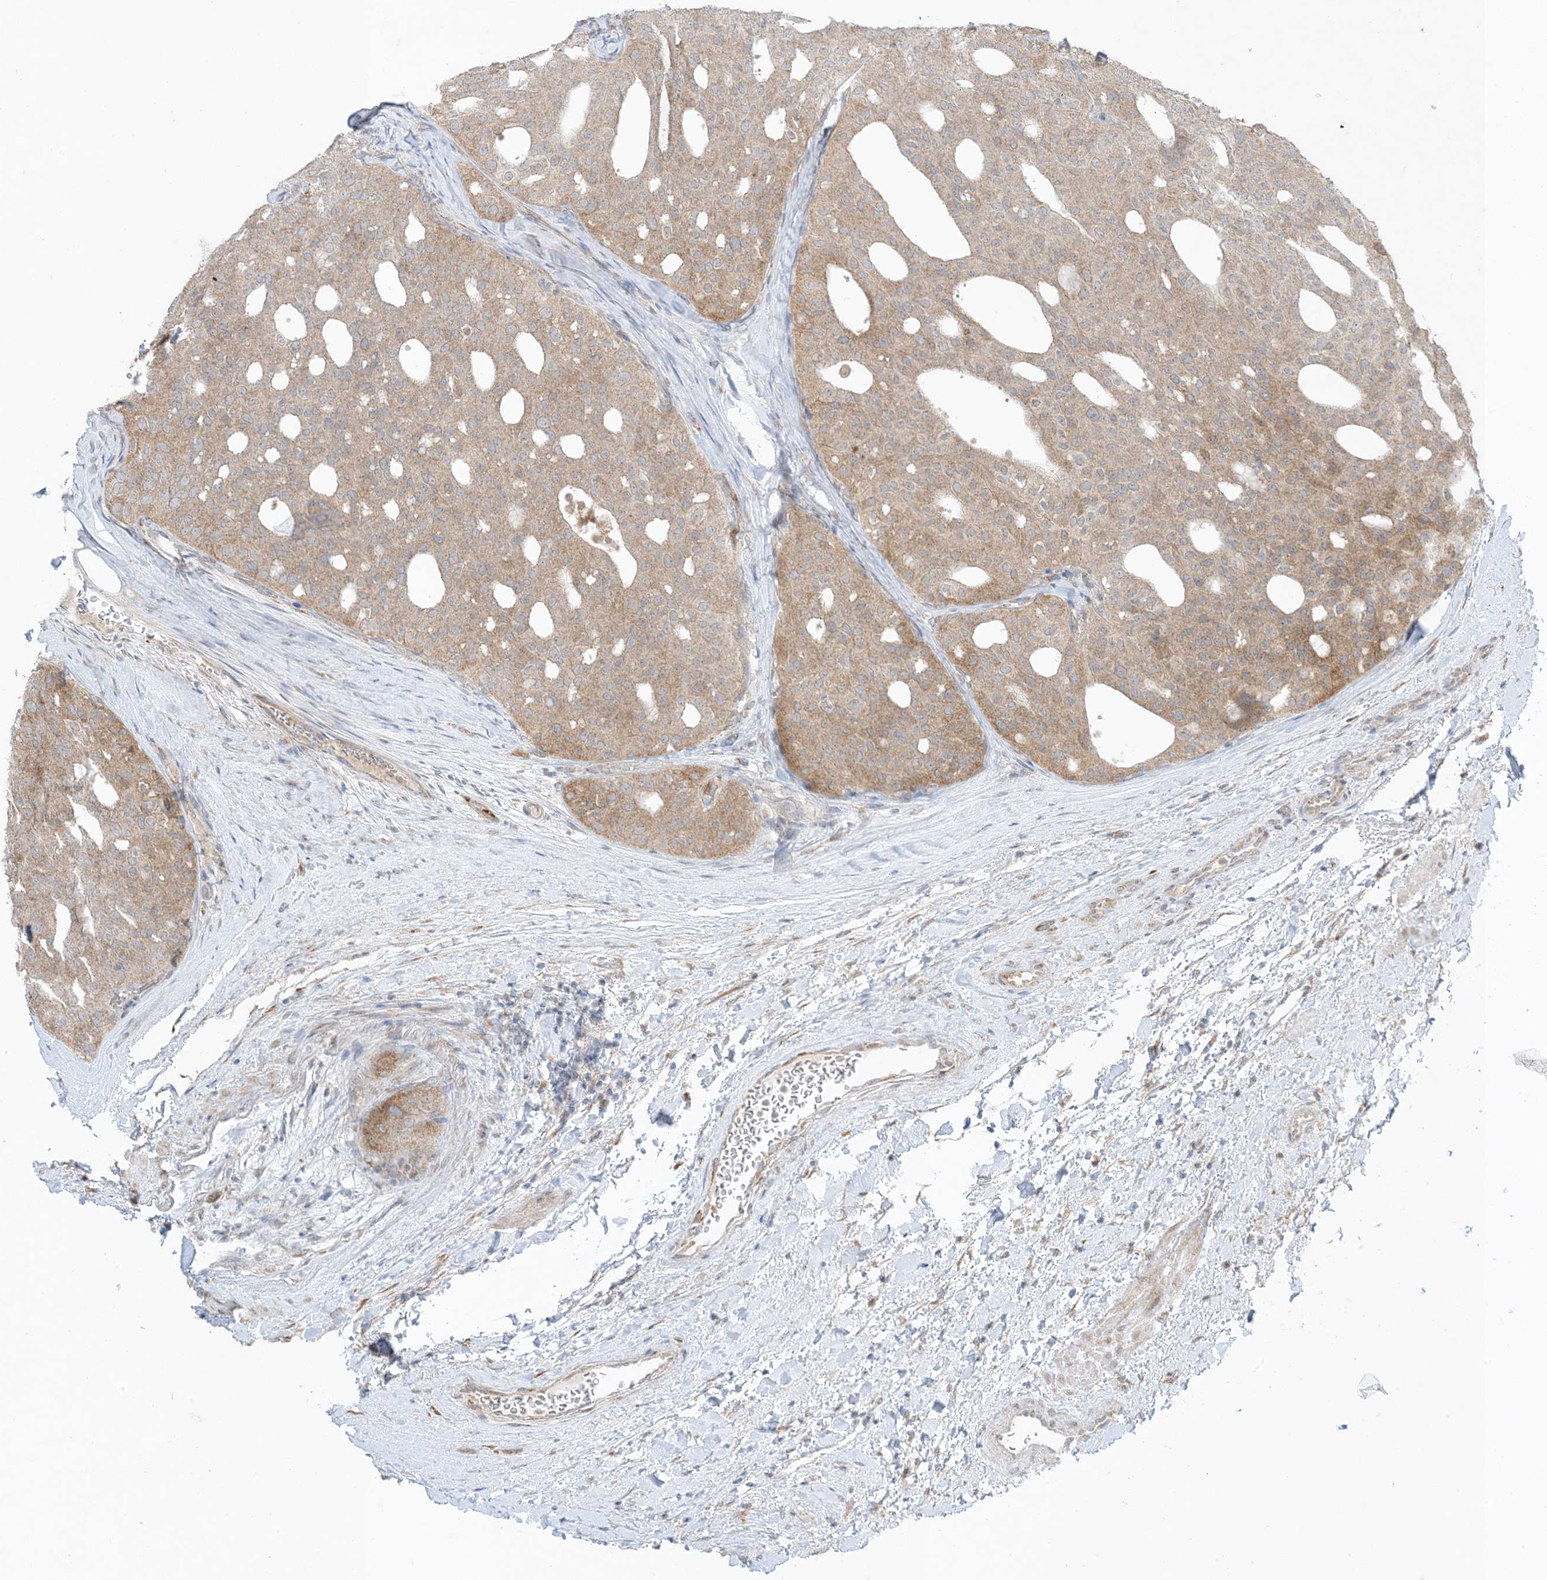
{"staining": {"intensity": "weak", "quantity": ">75%", "location": "cytoplasmic/membranous"}, "tissue": "thyroid cancer", "cell_type": "Tumor cells", "image_type": "cancer", "snomed": [{"axis": "morphology", "description": "Follicular adenoma carcinoma, NOS"}, {"axis": "topography", "description": "Thyroid gland"}], "caption": "Protein staining demonstrates weak cytoplasmic/membranous expression in about >75% of tumor cells in thyroid follicular adenoma carcinoma.", "gene": "ODC1", "patient": {"sex": "male", "age": 75}}